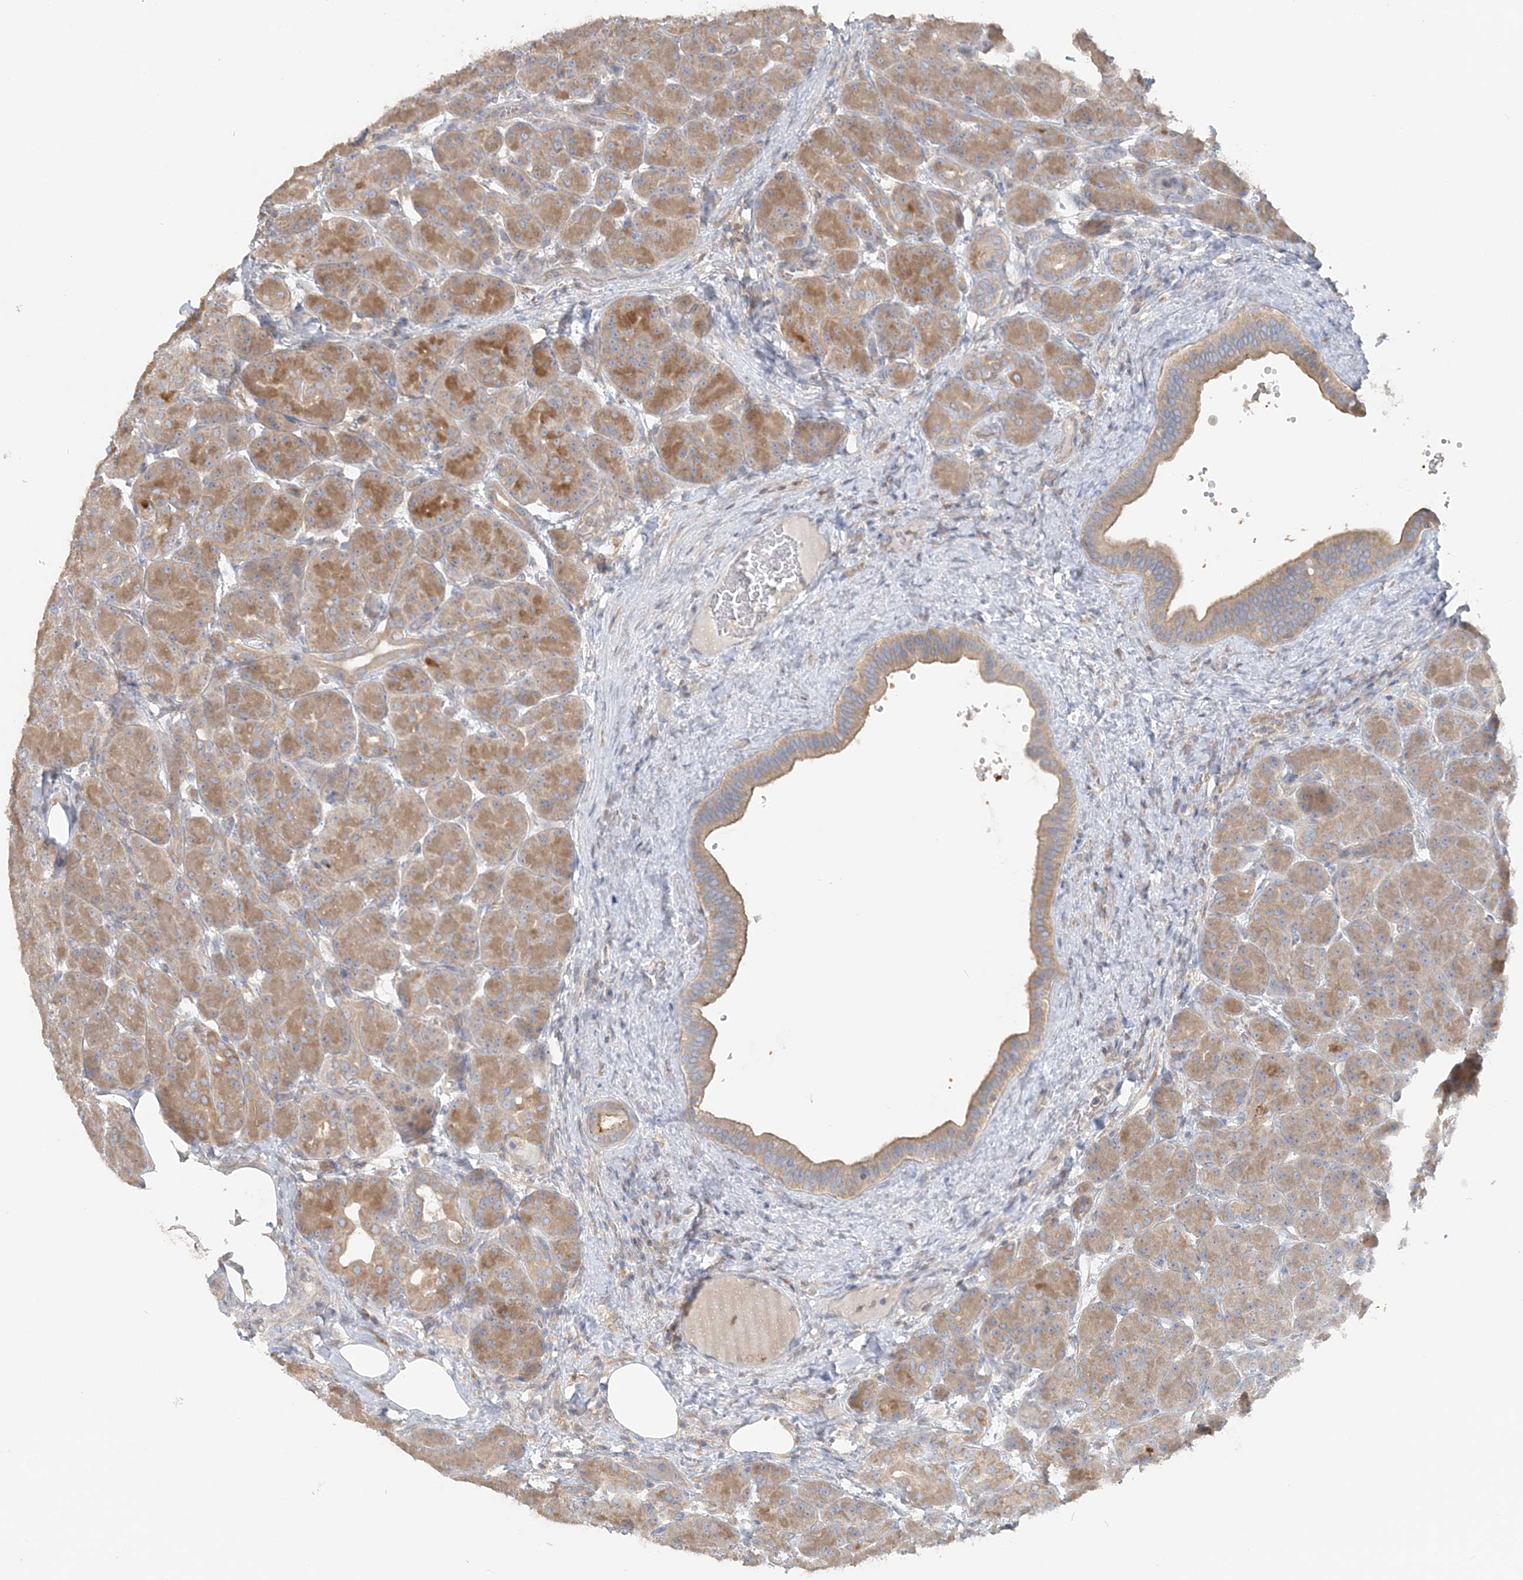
{"staining": {"intensity": "moderate", "quantity": ">75%", "location": "cytoplasmic/membranous"}, "tissue": "pancreas", "cell_type": "Exocrine glandular cells", "image_type": "normal", "snomed": [{"axis": "morphology", "description": "Normal tissue, NOS"}, {"axis": "topography", "description": "Pancreas"}], "caption": "This is an image of immunohistochemistry staining of benign pancreas, which shows moderate staining in the cytoplasmic/membranous of exocrine glandular cells.", "gene": "TBC1D5", "patient": {"sex": "male", "age": 63}}